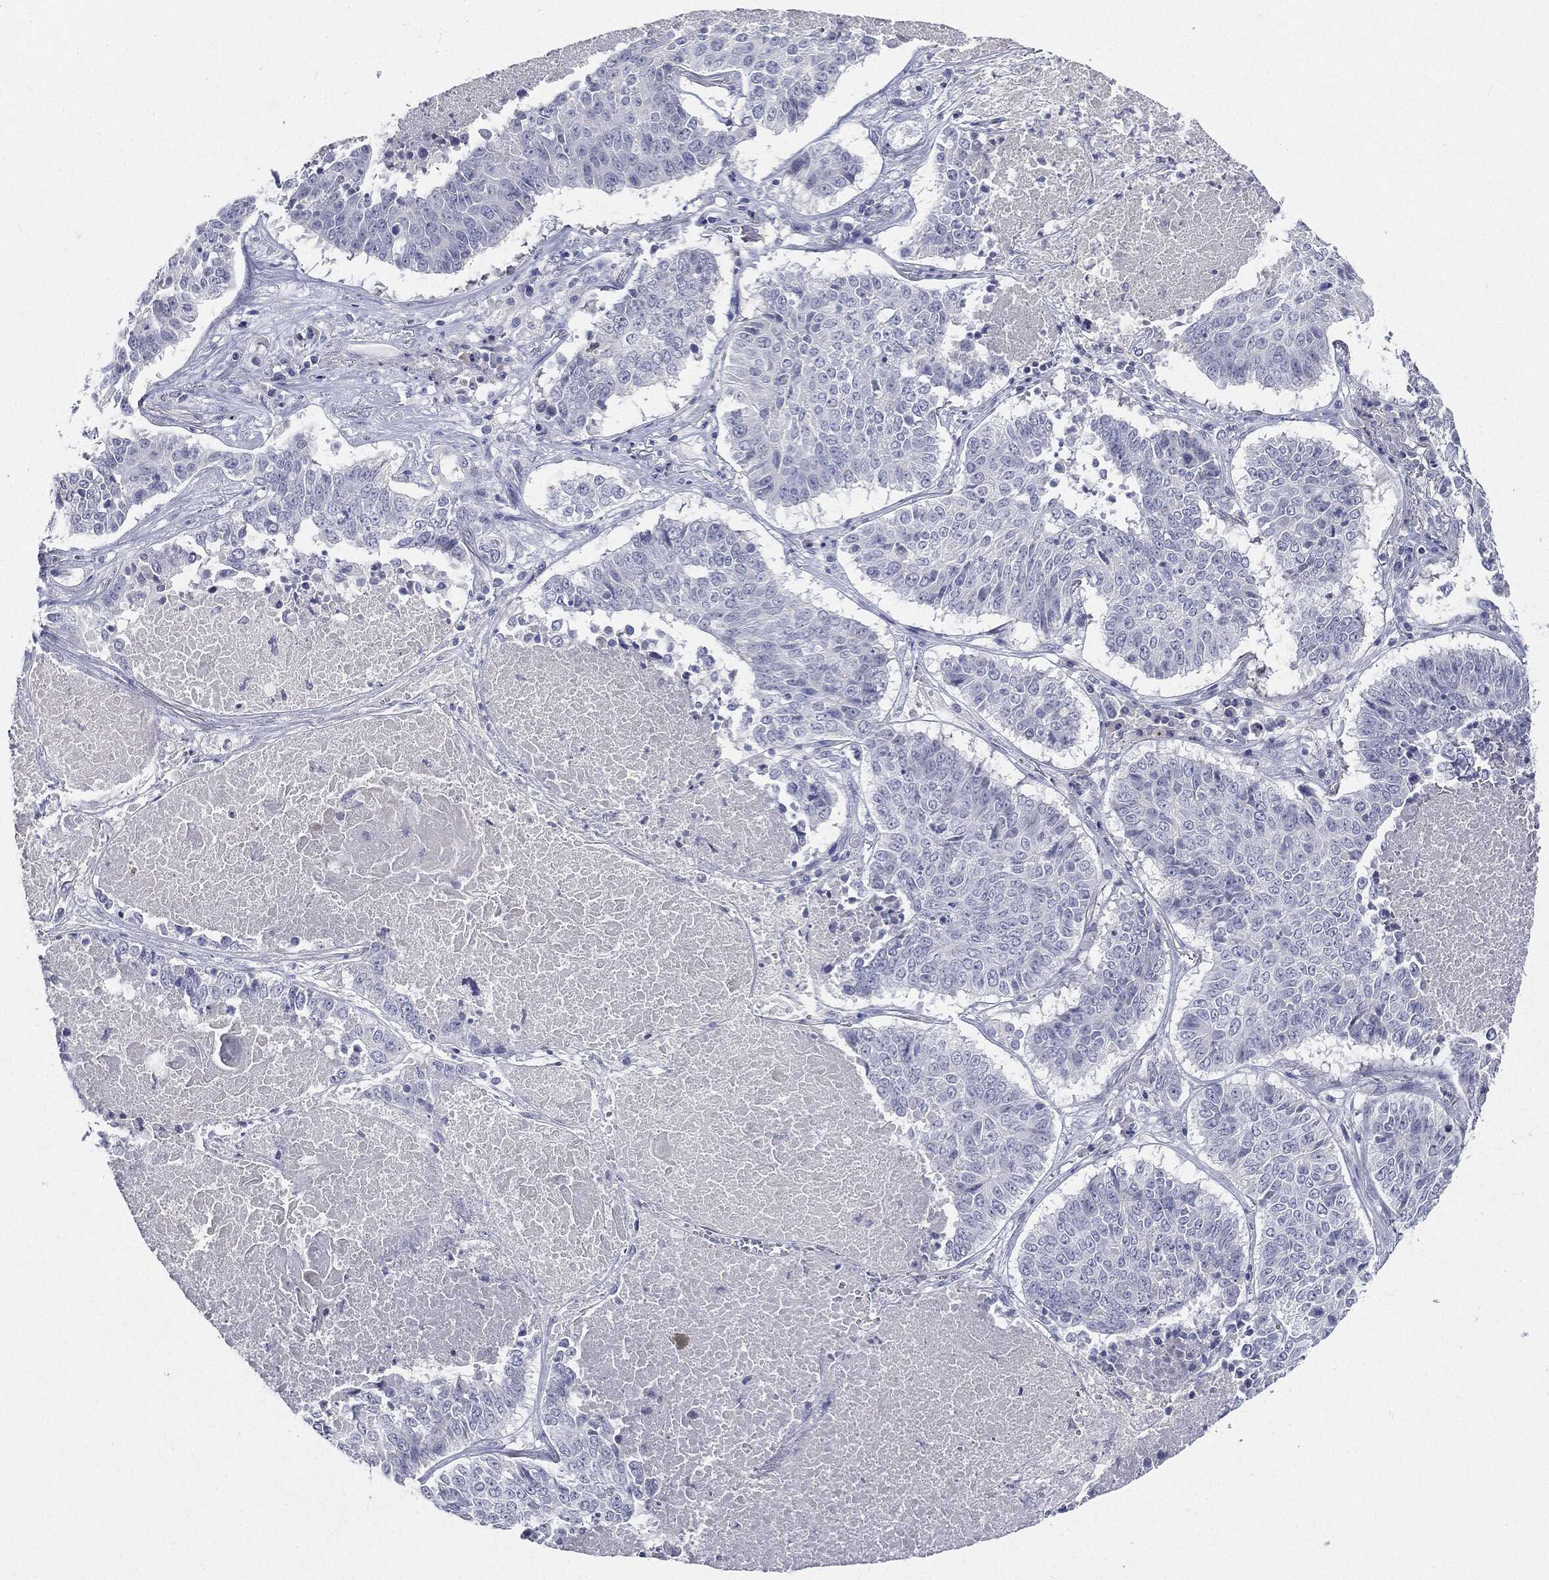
{"staining": {"intensity": "negative", "quantity": "none", "location": "none"}, "tissue": "lung cancer", "cell_type": "Tumor cells", "image_type": "cancer", "snomed": [{"axis": "morphology", "description": "Squamous cell carcinoma, NOS"}, {"axis": "topography", "description": "Lung"}], "caption": "Immunohistochemical staining of human lung cancer reveals no significant expression in tumor cells.", "gene": "CGB1", "patient": {"sex": "male", "age": 64}}